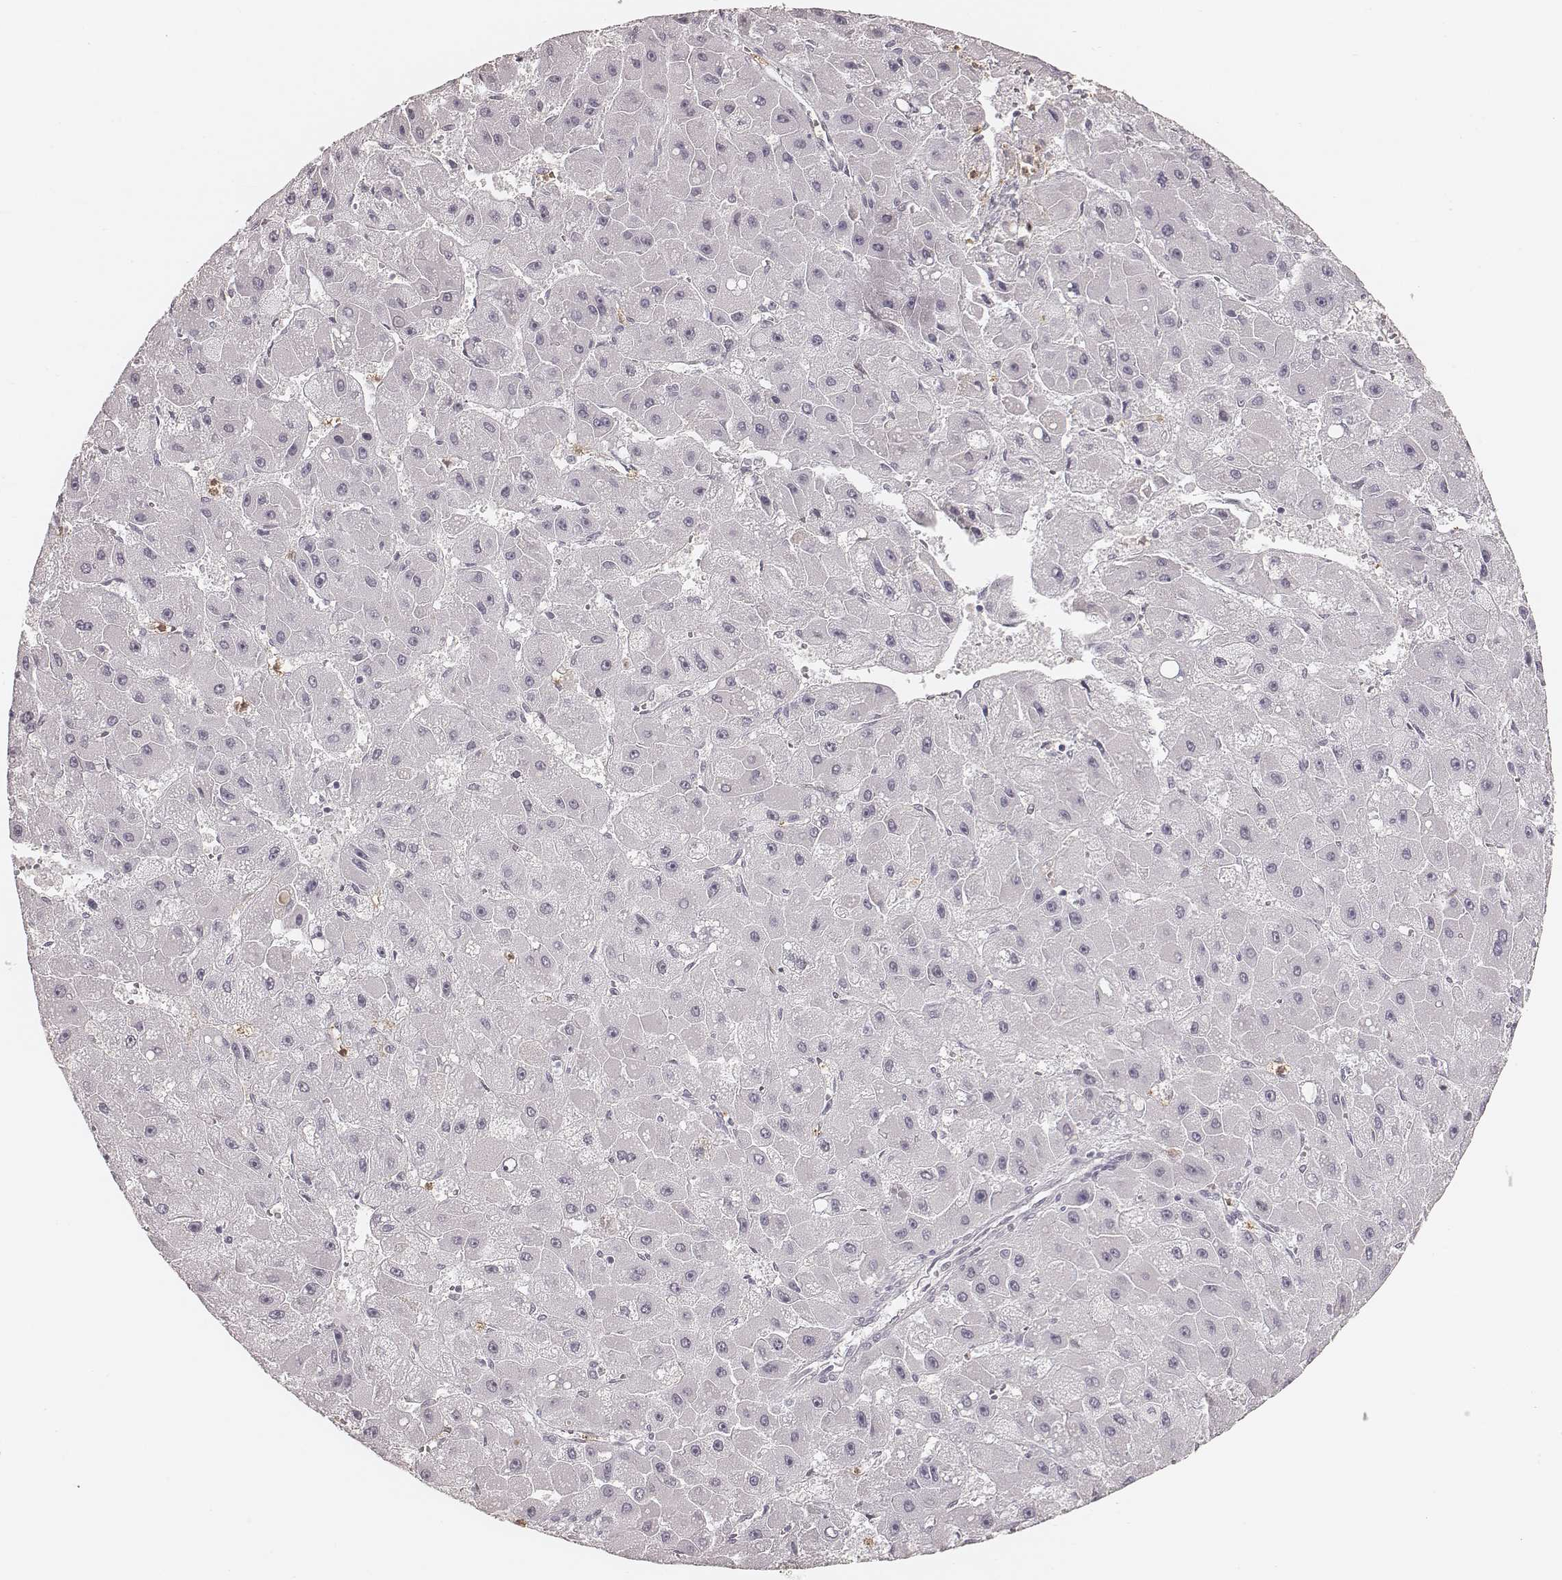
{"staining": {"intensity": "negative", "quantity": "none", "location": "none"}, "tissue": "liver cancer", "cell_type": "Tumor cells", "image_type": "cancer", "snomed": [{"axis": "morphology", "description": "Carcinoma, Hepatocellular, NOS"}, {"axis": "topography", "description": "Liver"}], "caption": "DAB immunohistochemical staining of liver cancer reveals no significant staining in tumor cells.", "gene": "KITLG", "patient": {"sex": "female", "age": 25}}